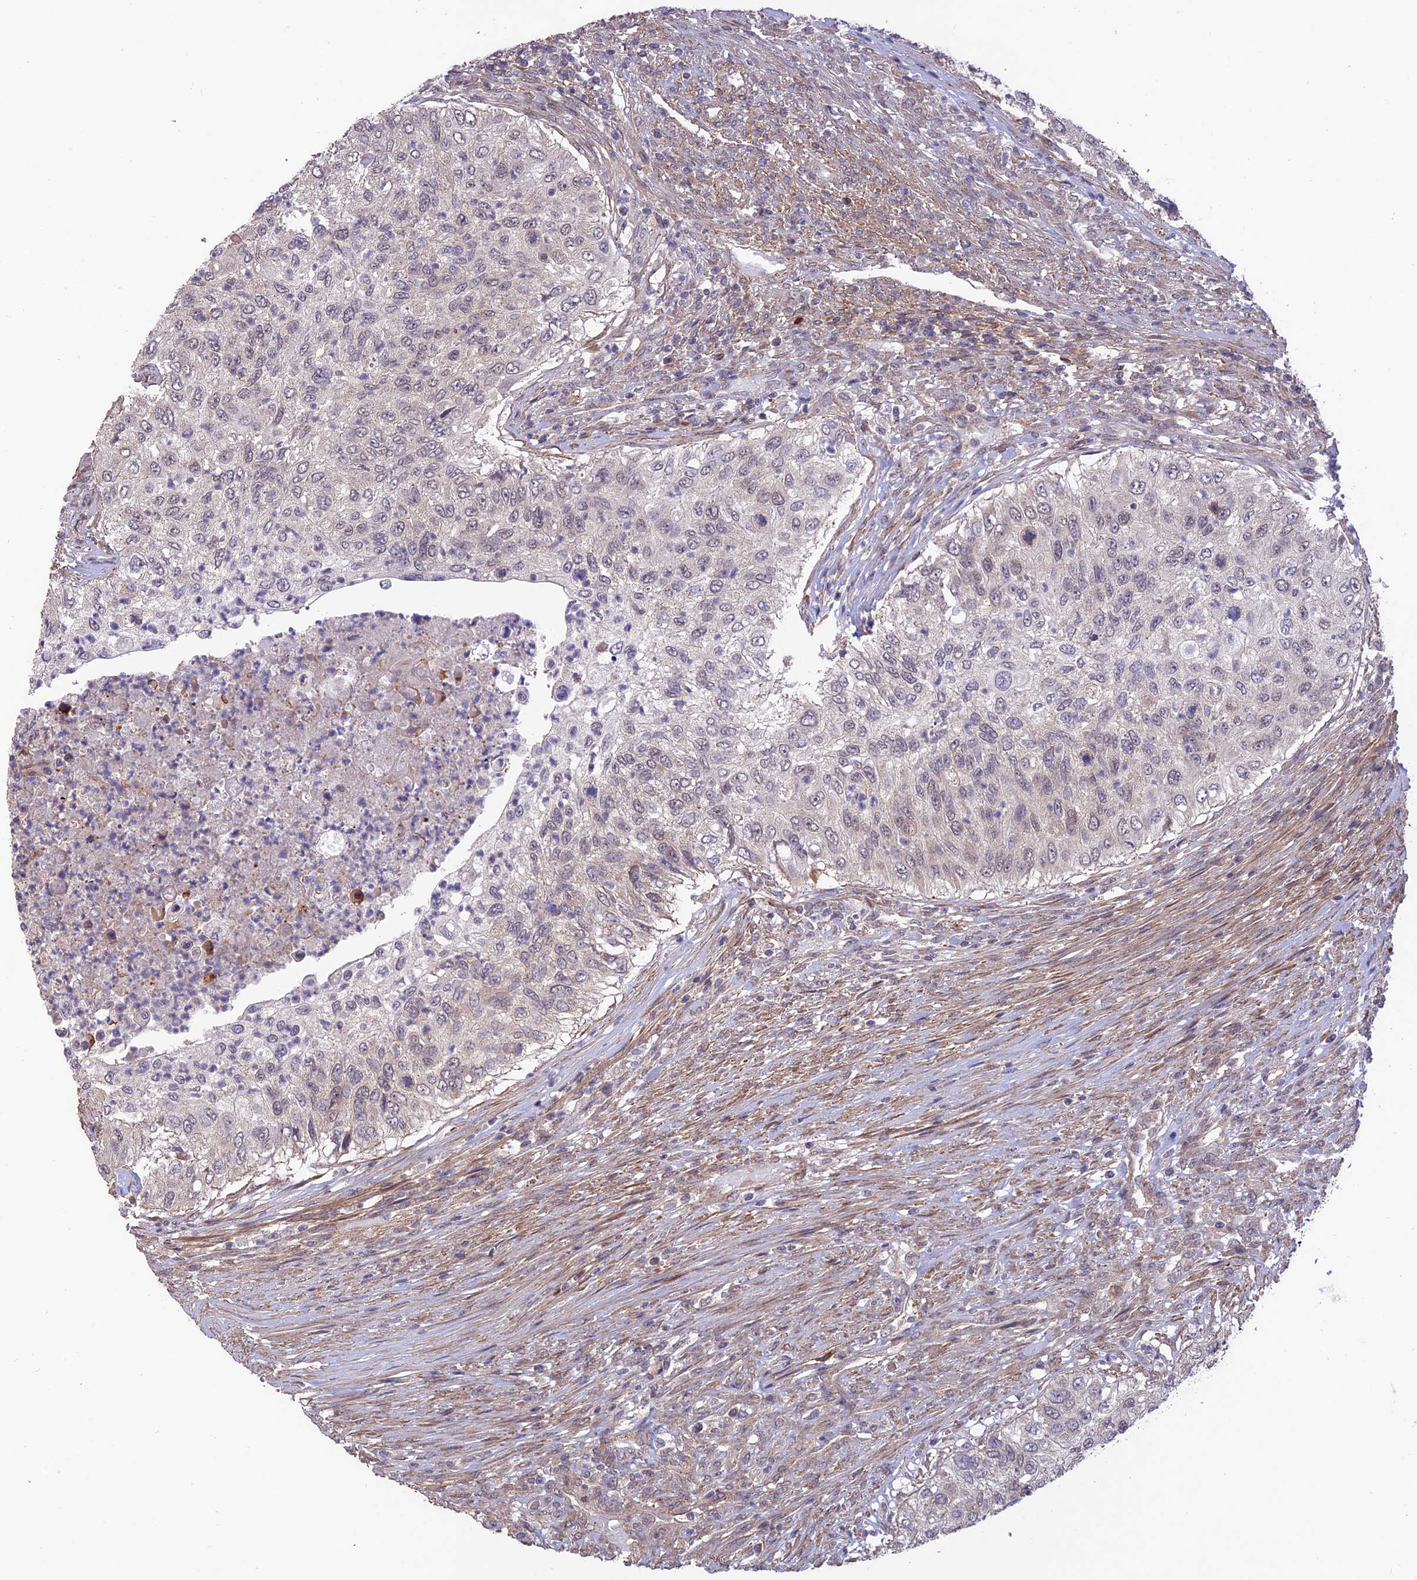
{"staining": {"intensity": "negative", "quantity": "none", "location": "none"}, "tissue": "urothelial cancer", "cell_type": "Tumor cells", "image_type": "cancer", "snomed": [{"axis": "morphology", "description": "Urothelial carcinoma, High grade"}, {"axis": "topography", "description": "Urinary bladder"}], "caption": "Histopathology image shows no significant protein expression in tumor cells of urothelial carcinoma (high-grade). The staining is performed using DAB (3,3'-diaminobenzidine) brown chromogen with nuclei counter-stained in using hematoxylin.", "gene": "PAGR1", "patient": {"sex": "female", "age": 60}}